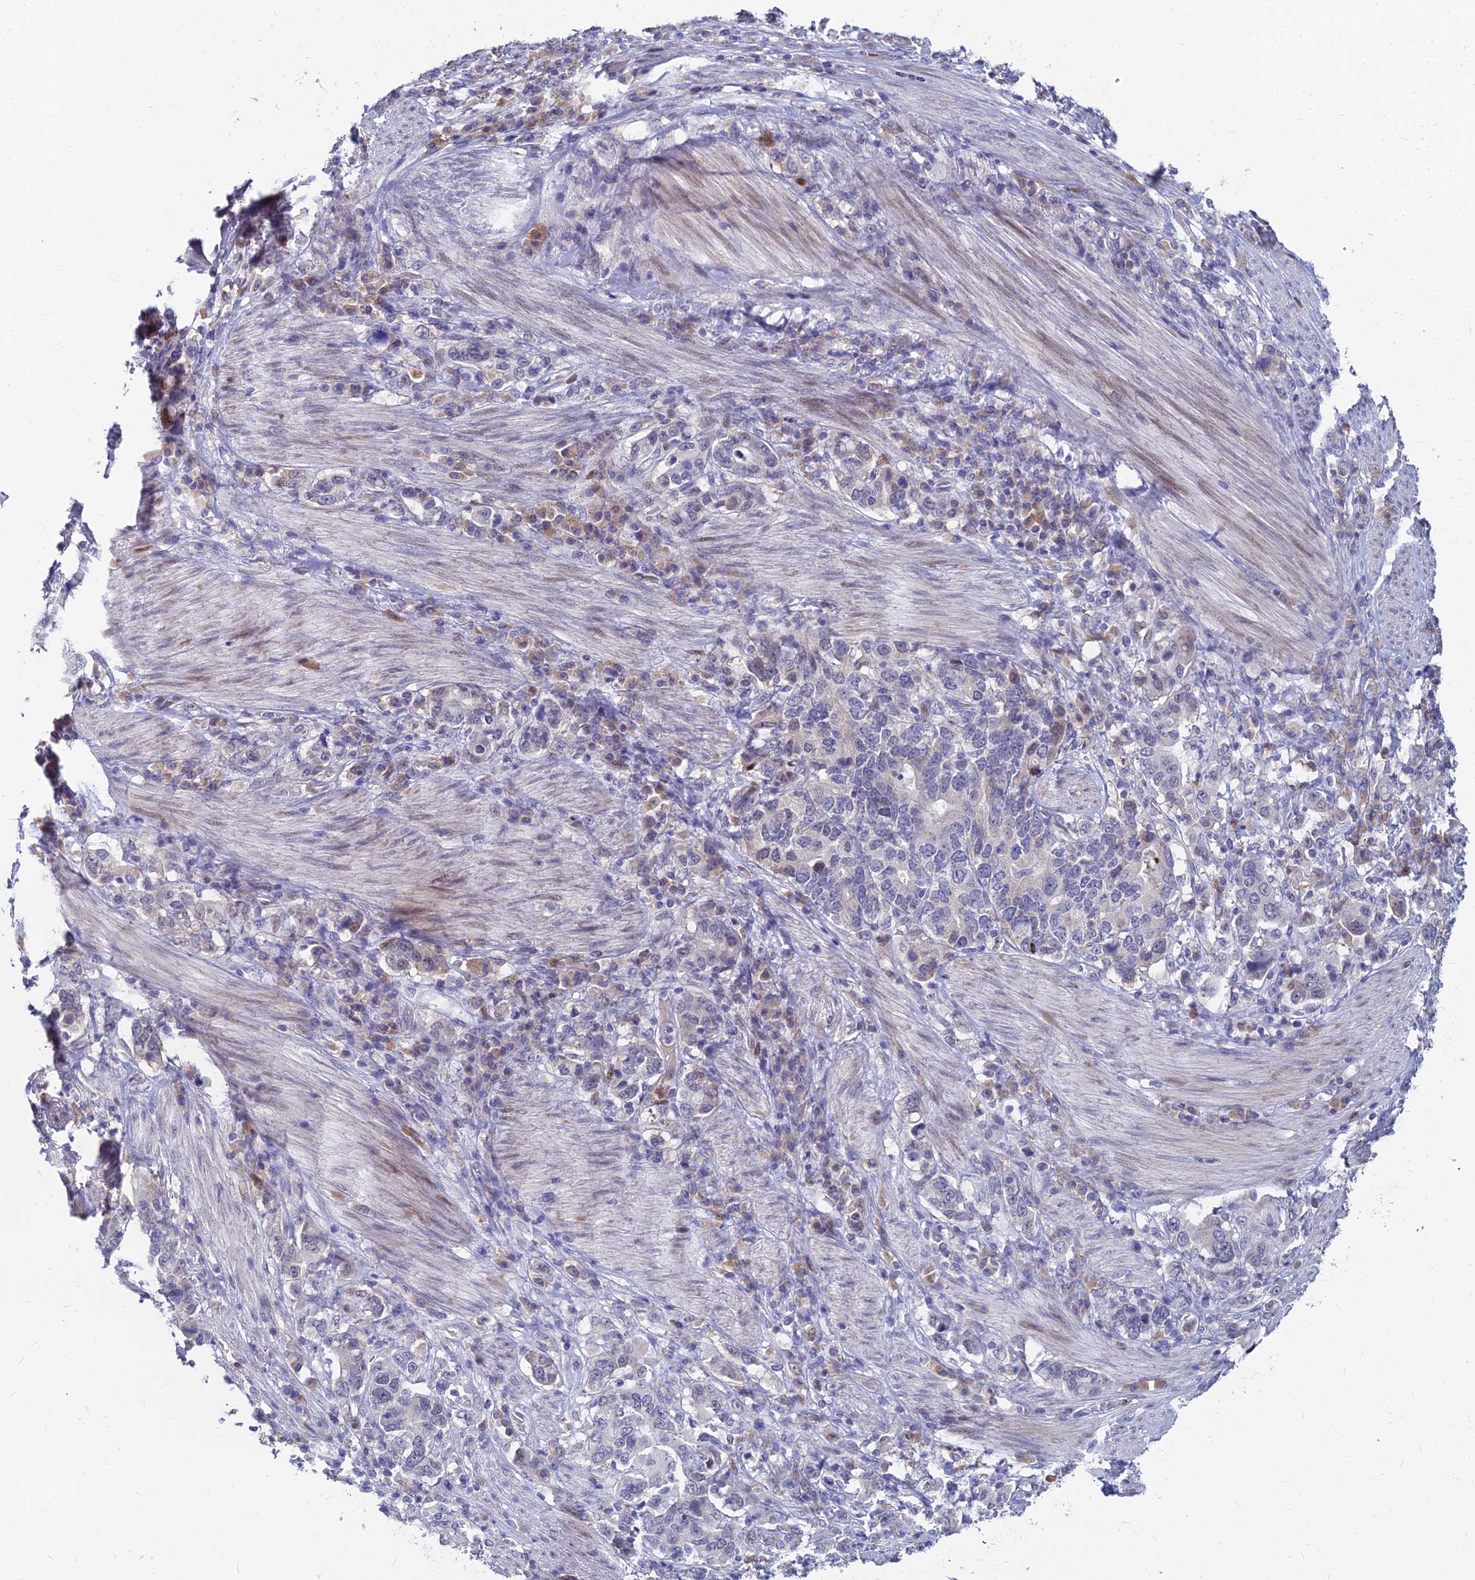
{"staining": {"intensity": "weak", "quantity": "<25%", "location": "cytoplasmic/membranous"}, "tissue": "stomach cancer", "cell_type": "Tumor cells", "image_type": "cancer", "snomed": [{"axis": "morphology", "description": "Adenocarcinoma, NOS"}, {"axis": "topography", "description": "Stomach, upper"}, {"axis": "topography", "description": "Stomach"}], "caption": "Immunohistochemistry (IHC) of stomach cancer displays no expression in tumor cells.", "gene": "GOLGA6D", "patient": {"sex": "male", "age": 62}}